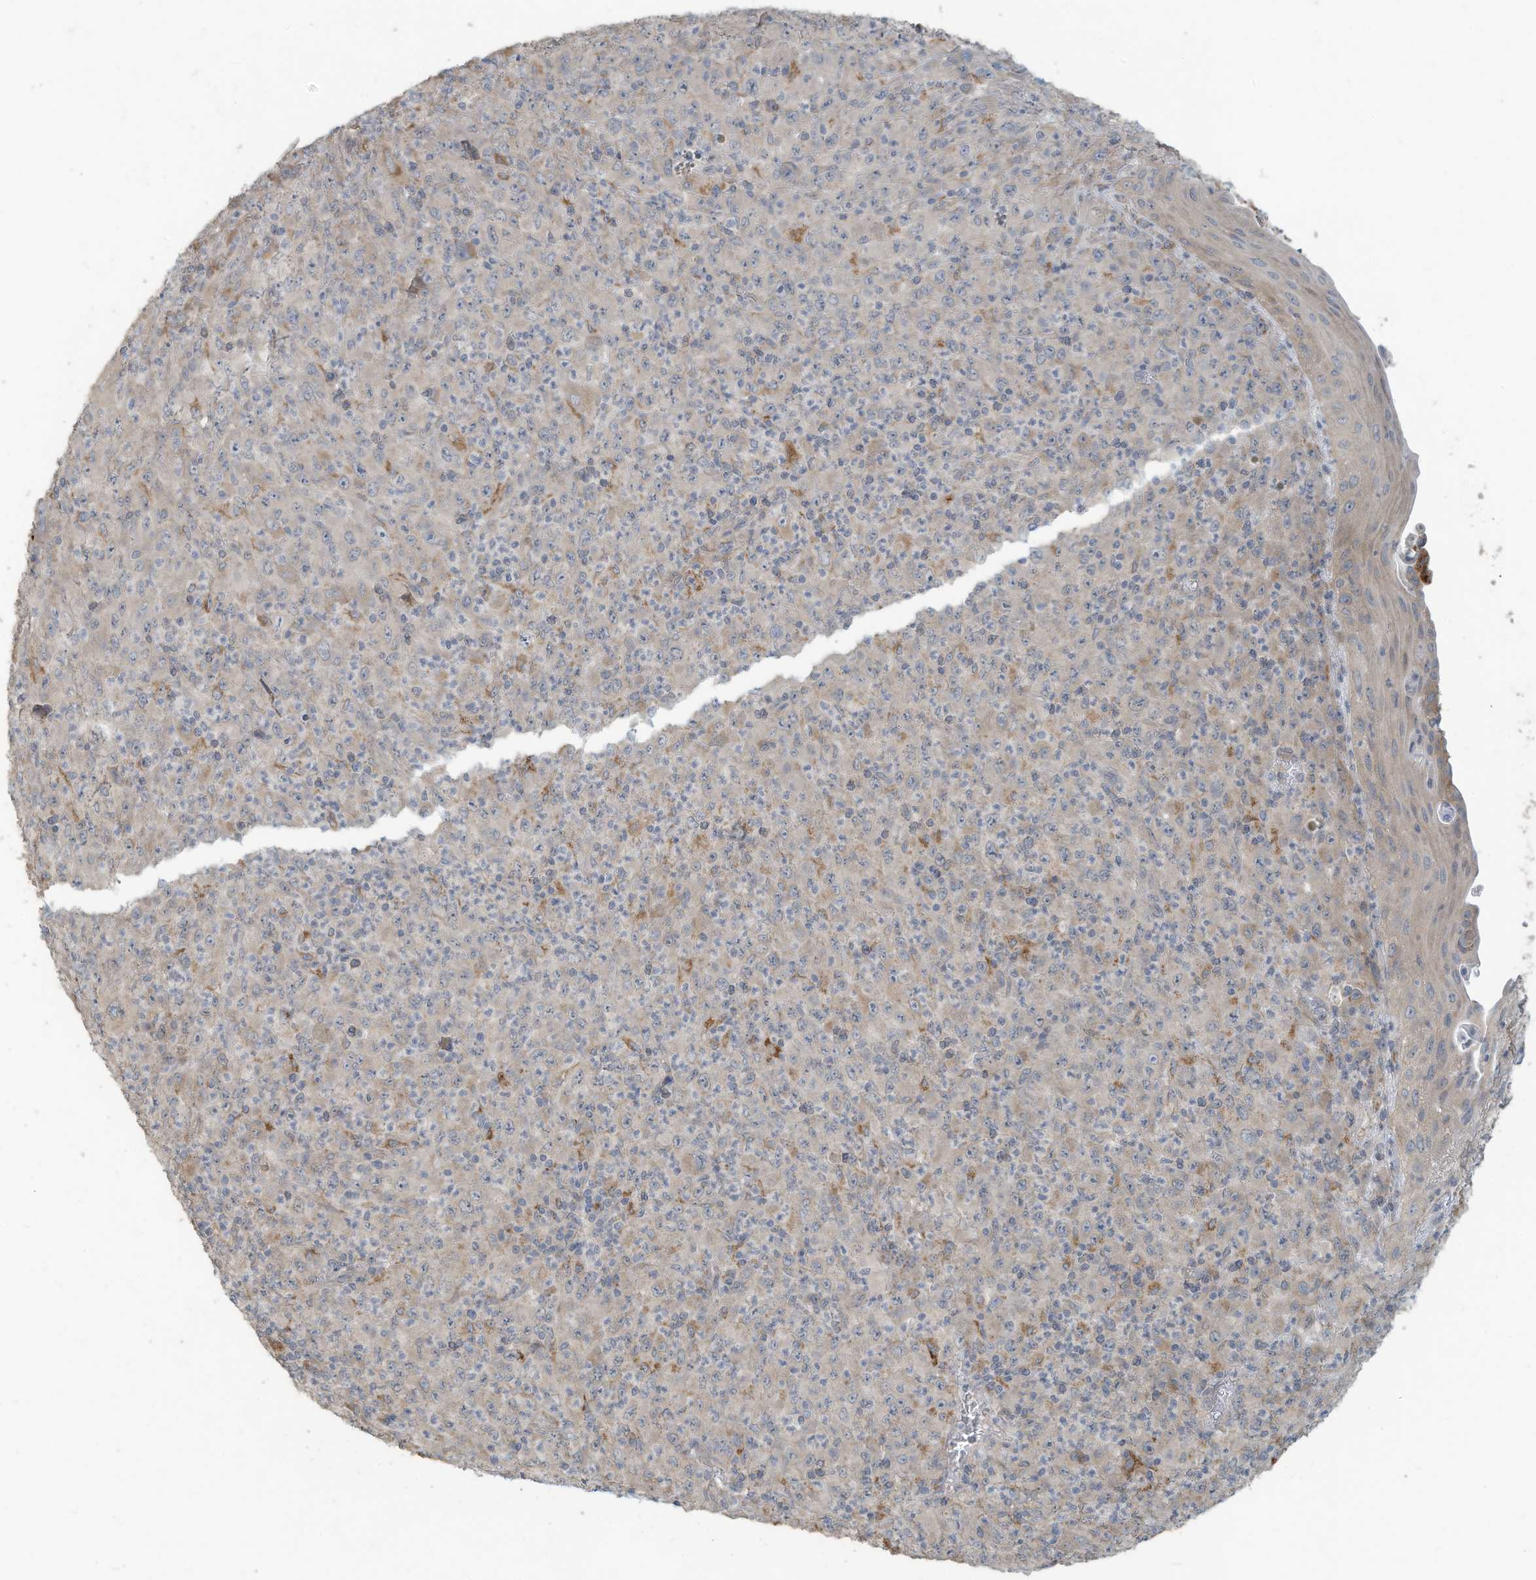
{"staining": {"intensity": "negative", "quantity": "none", "location": "none"}, "tissue": "melanoma", "cell_type": "Tumor cells", "image_type": "cancer", "snomed": [{"axis": "morphology", "description": "Malignant melanoma, Metastatic site"}, {"axis": "topography", "description": "Skin"}], "caption": "This is an IHC micrograph of human malignant melanoma (metastatic site). There is no staining in tumor cells.", "gene": "MAGIX", "patient": {"sex": "female", "age": 56}}